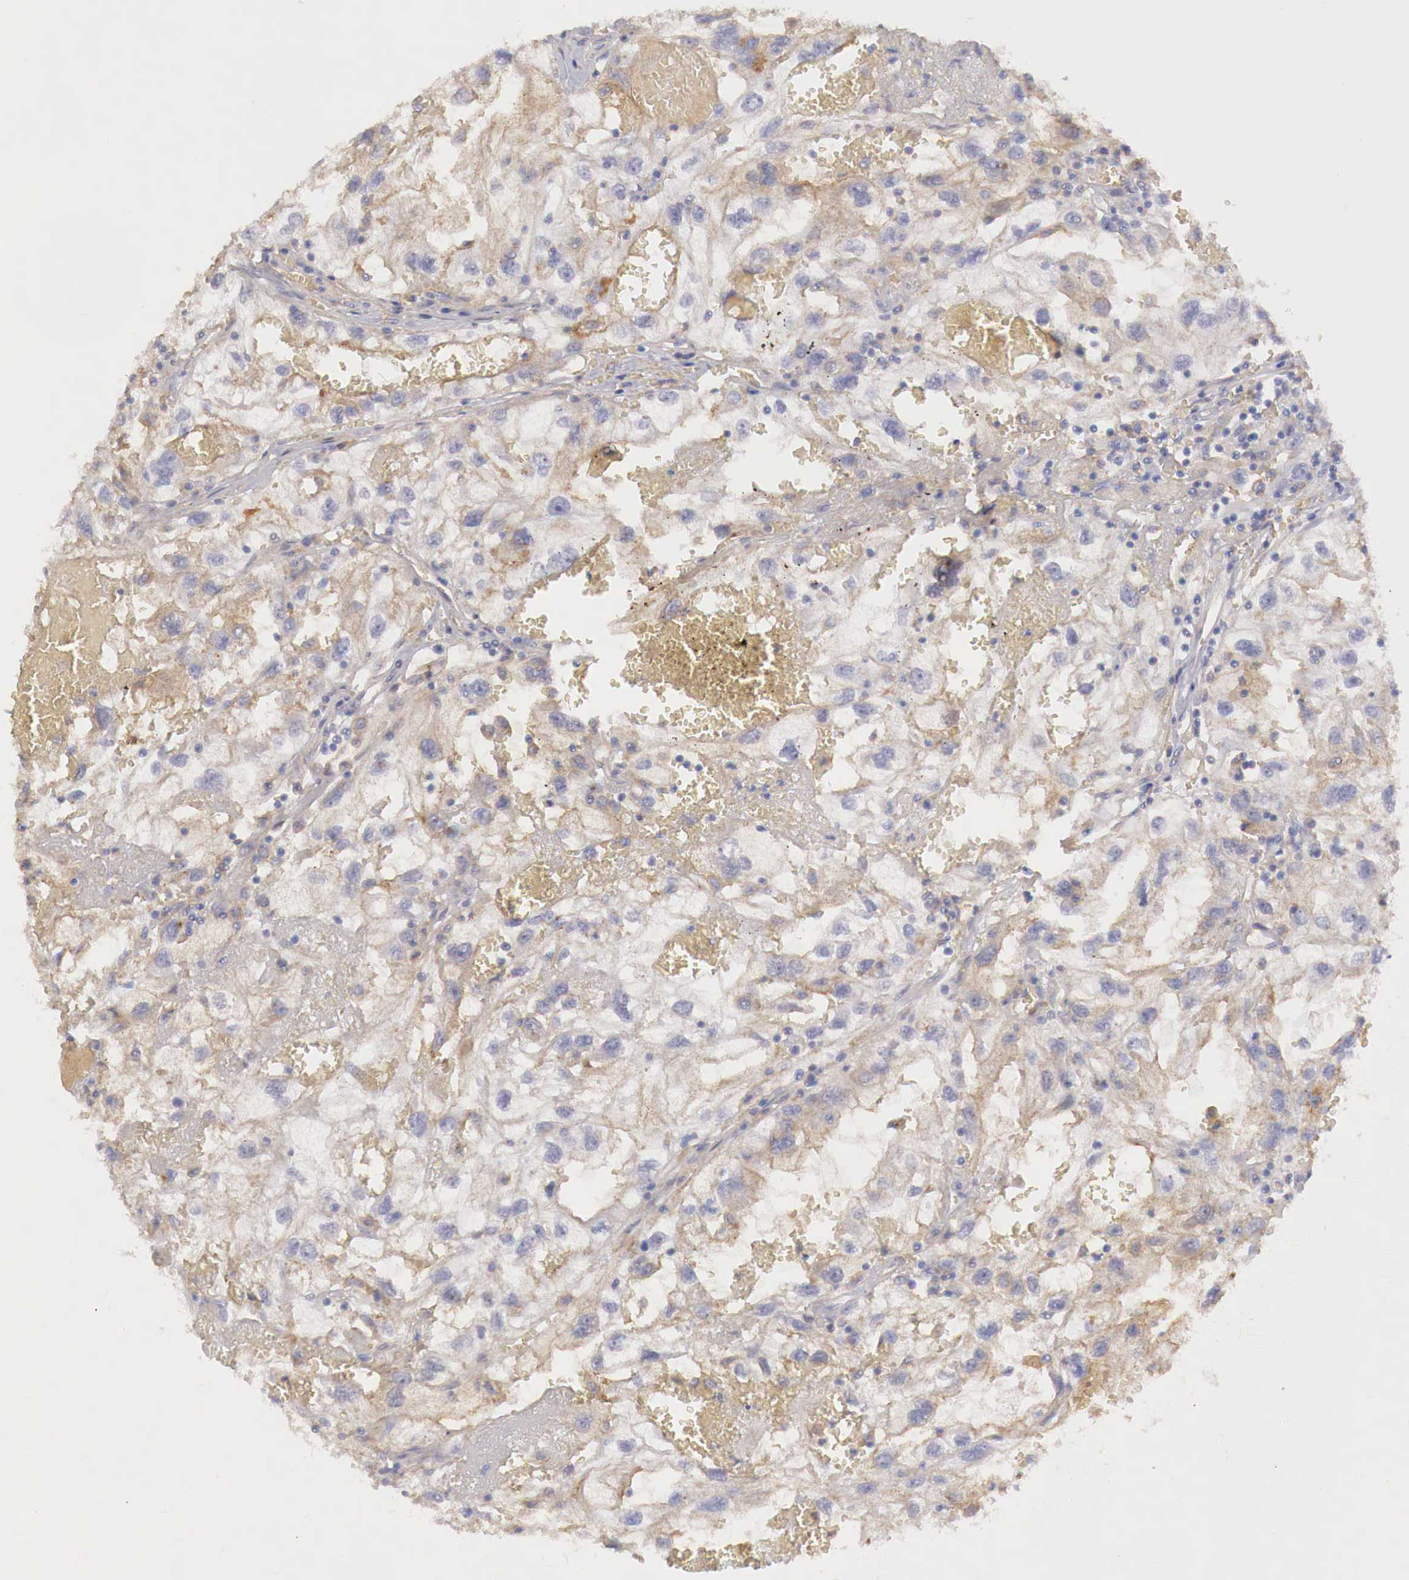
{"staining": {"intensity": "weak", "quantity": ">75%", "location": "cytoplasmic/membranous"}, "tissue": "renal cancer", "cell_type": "Tumor cells", "image_type": "cancer", "snomed": [{"axis": "morphology", "description": "Normal tissue, NOS"}, {"axis": "morphology", "description": "Adenocarcinoma, NOS"}, {"axis": "topography", "description": "Kidney"}], "caption": "Renal cancer stained with immunohistochemistry (IHC) demonstrates weak cytoplasmic/membranous staining in about >75% of tumor cells.", "gene": "KLHDC7B", "patient": {"sex": "male", "age": 71}}